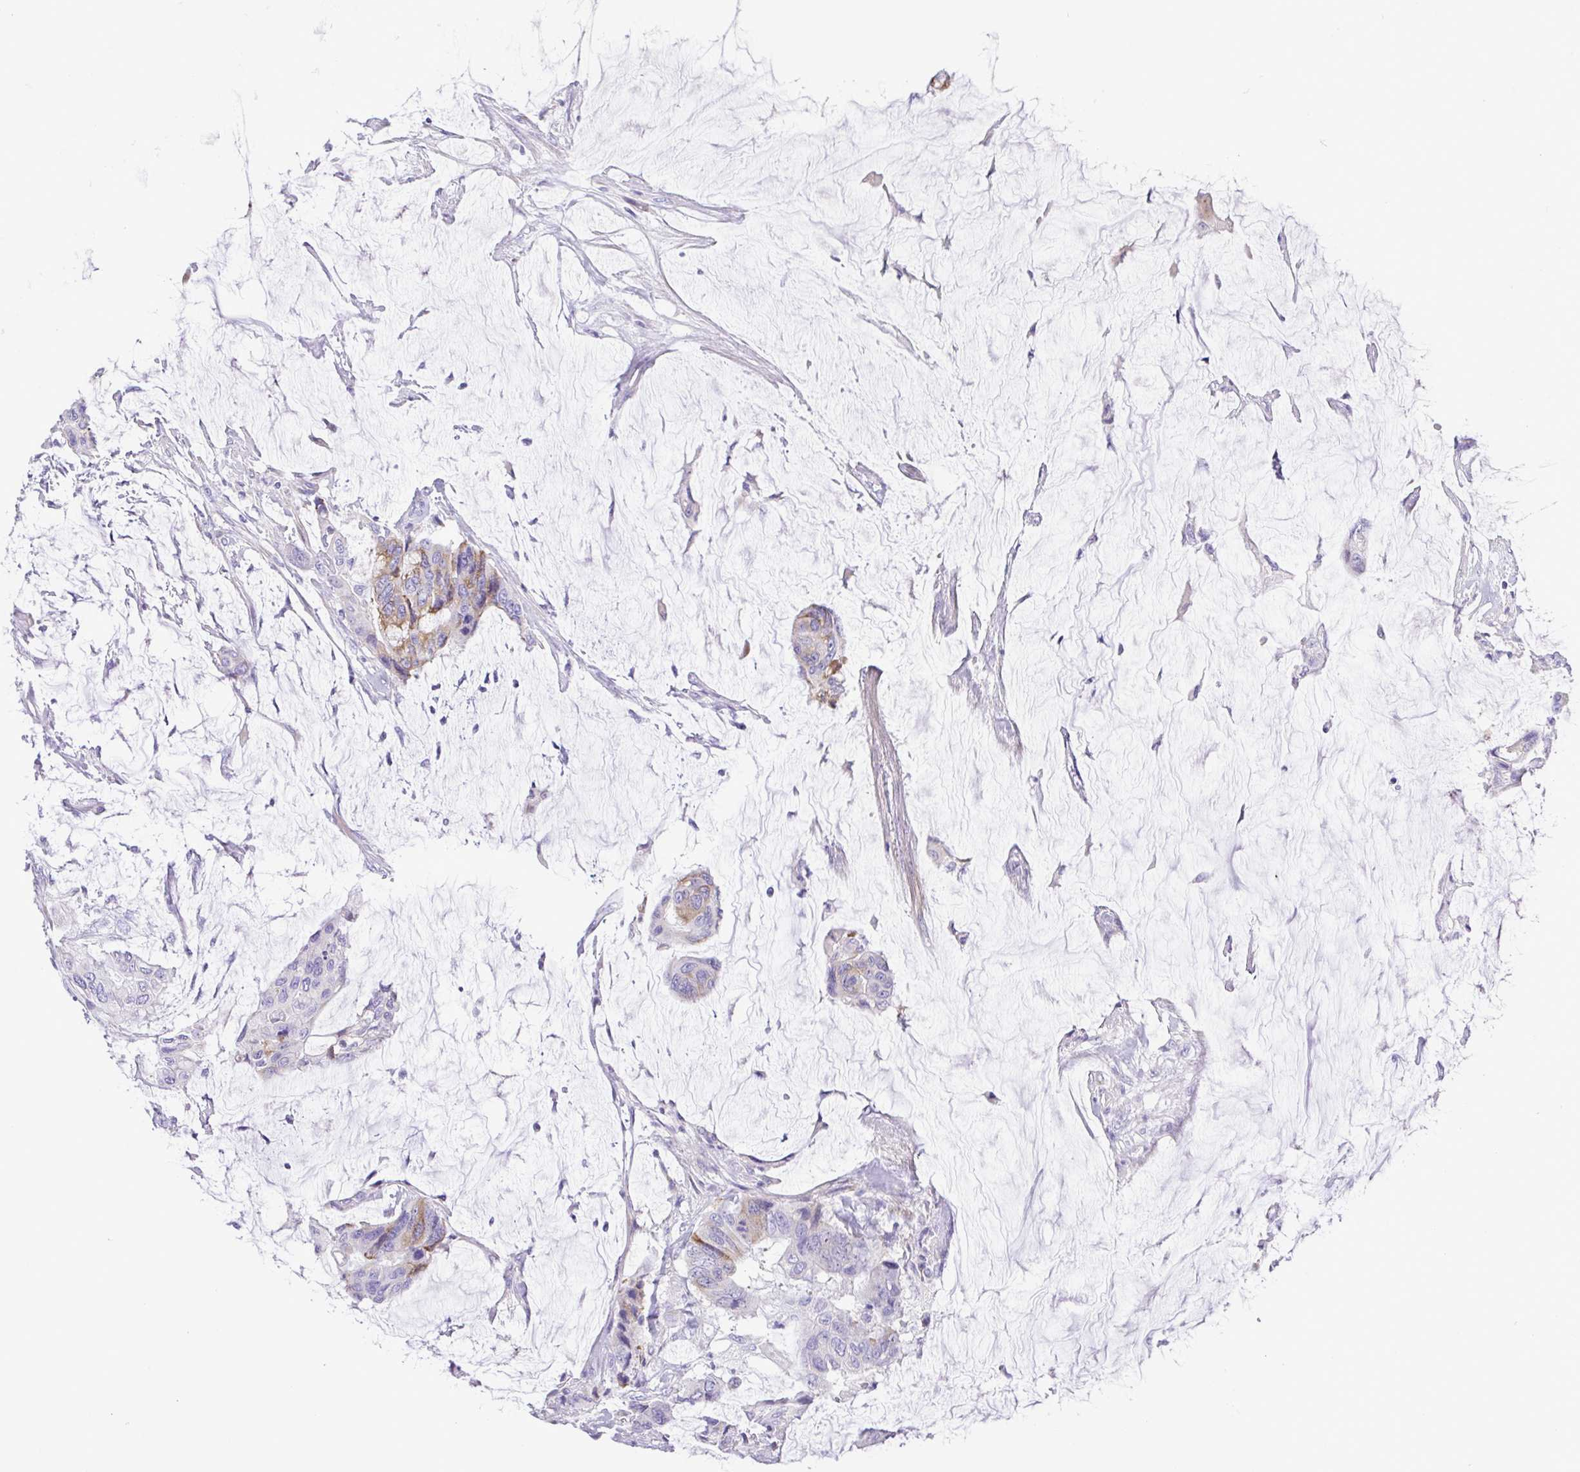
{"staining": {"intensity": "moderate", "quantity": "<25%", "location": "cytoplasmic/membranous"}, "tissue": "colorectal cancer", "cell_type": "Tumor cells", "image_type": "cancer", "snomed": [{"axis": "morphology", "description": "Adenocarcinoma, NOS"}, {"axis": "topography", "description": "Rectum"}], "caption": "A brown stain labels moderate cytoplasmic/membranous positivity of a protein in human colorectal cancer tumor cells.", "gene": "GPR182", "patient": {"sex": "female", "age": 59}}